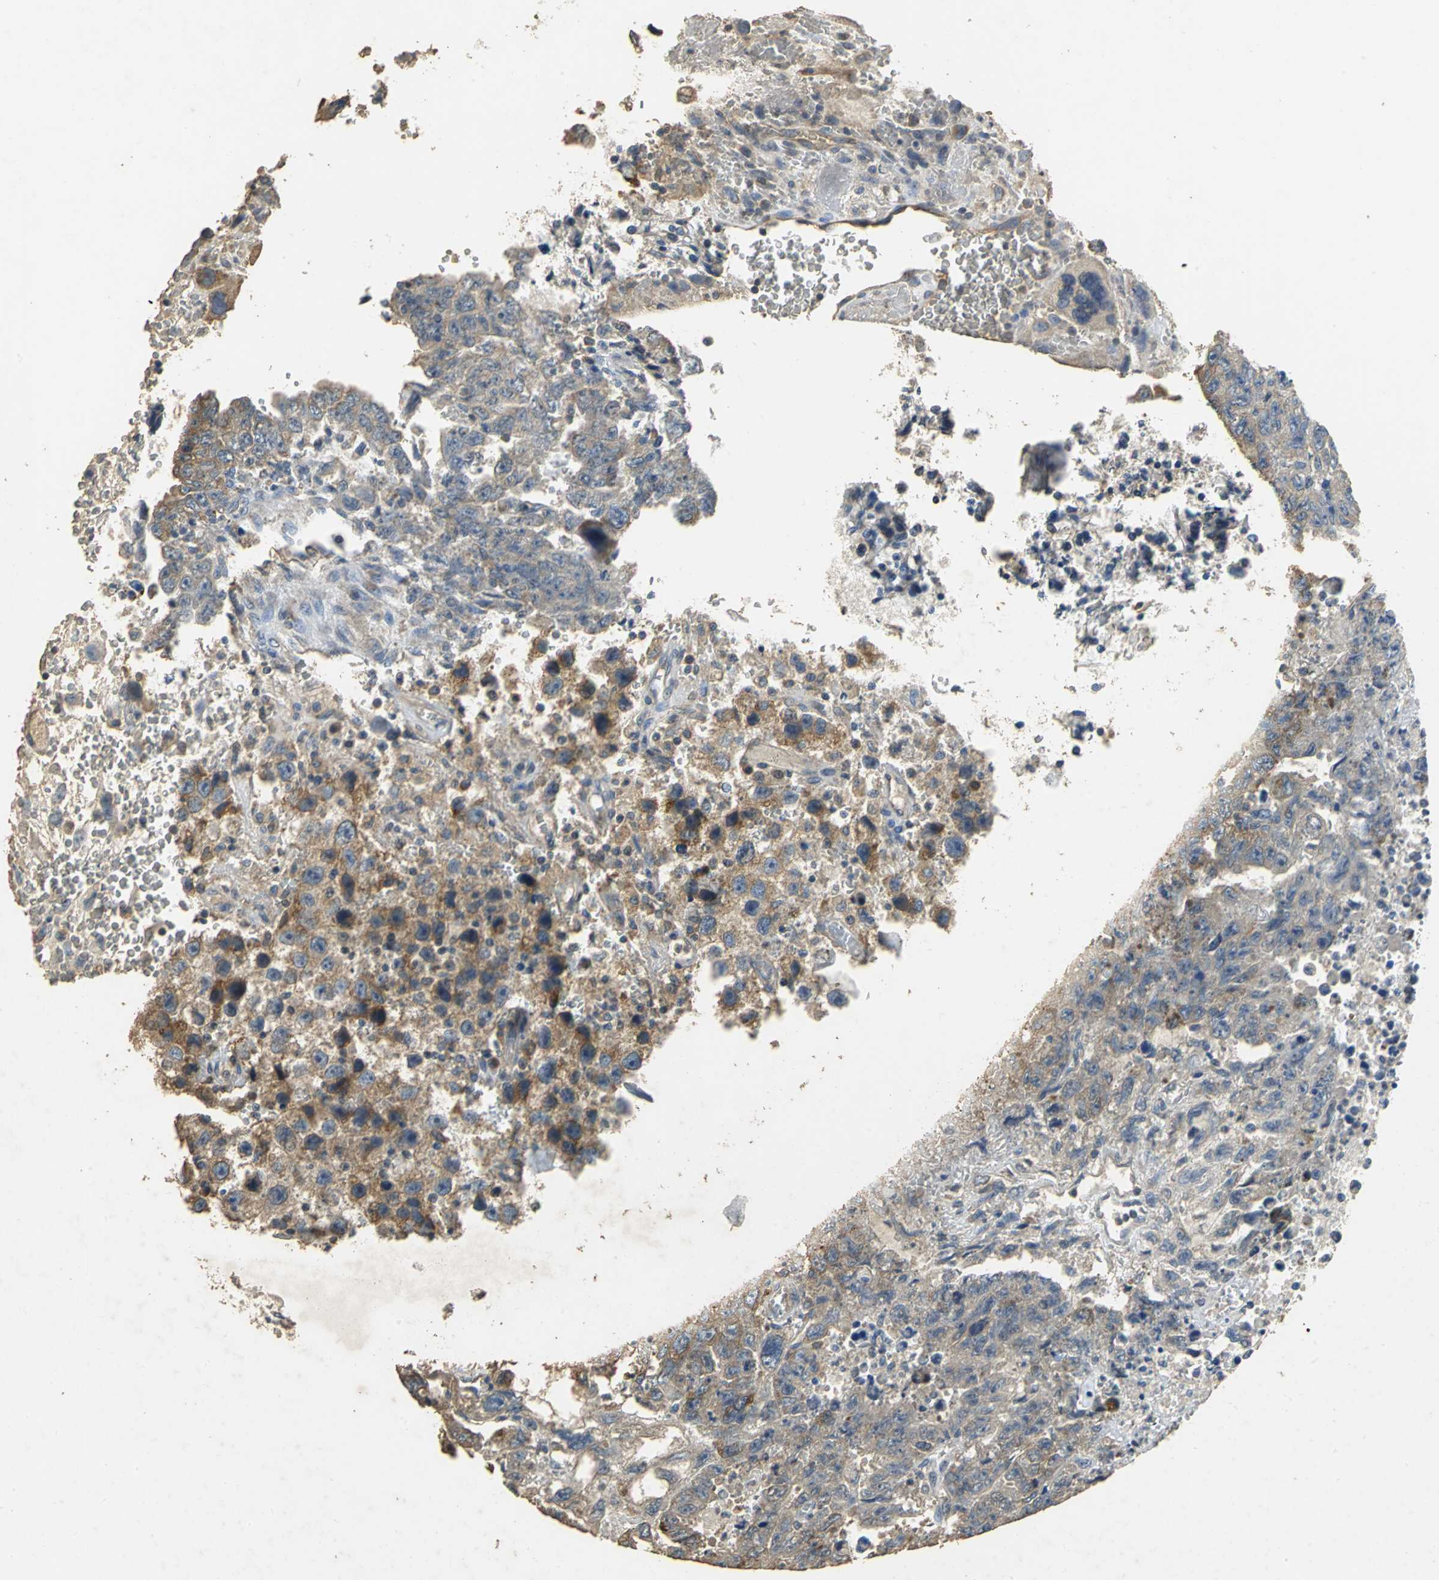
{"staining": {"intensity": "moderate", "quantity": ">75%", "location": "cytoplasmic/membranous"}, "tissue": "testis cancer", "cell_type": "Tumor cells", "image_type": "cancer", "snomed": [{"axis": "morphology", "description": "Carcinoma, Embryonal, NOS"}, {"axis": "topography", "description": "Testis"}], "caption": "IHC photomicrograph of human testis embryonal carcinoma stained for a protein (brown), which shows medium levels of moderate cytoplasmic/membranous staining in approximately >75% of tumor cells.", "gene": "ACSL4", "patient": {"sex": "male", "age": 28}}